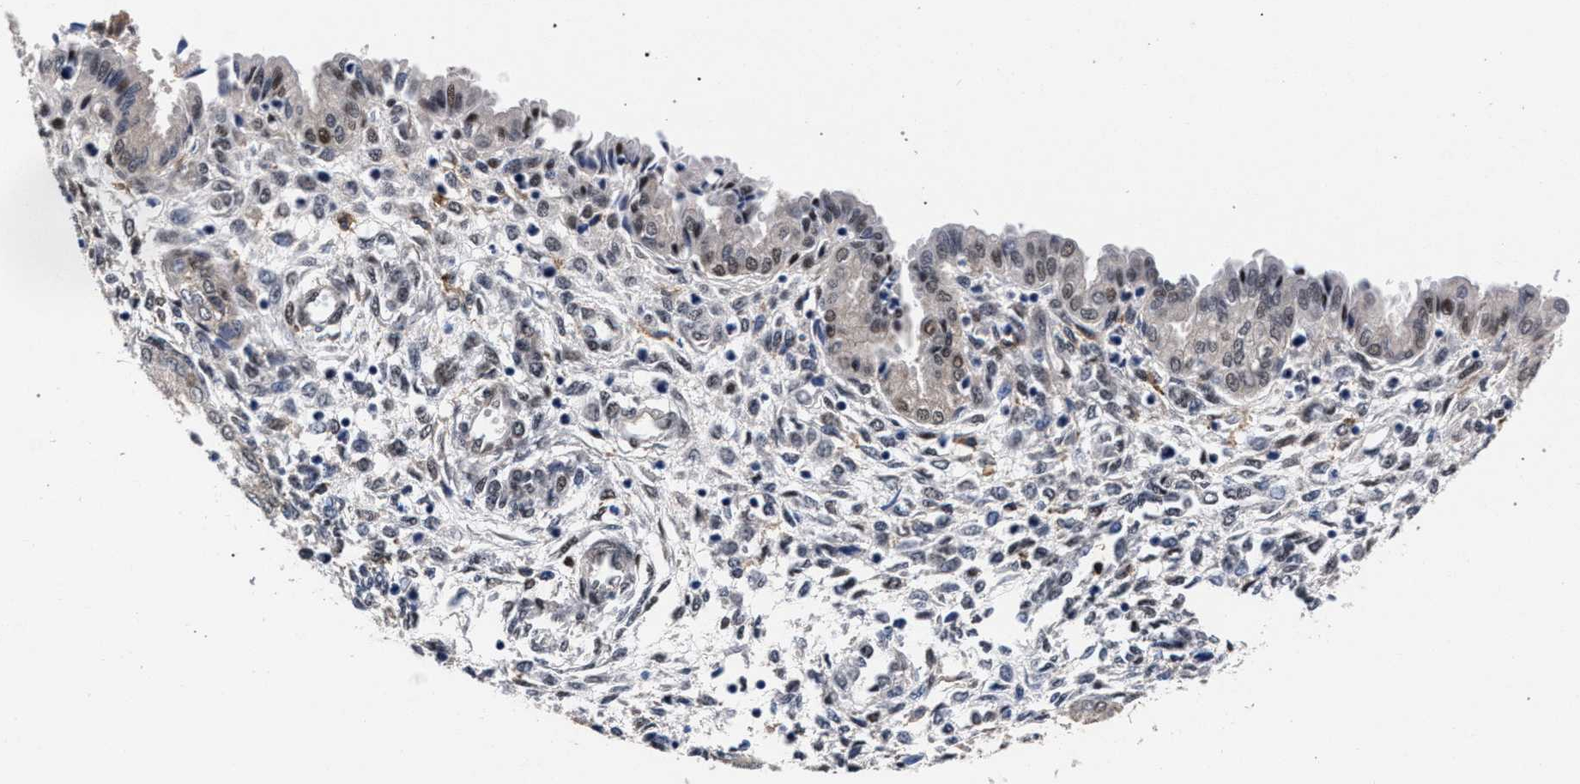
{"staining": {"intensity": "weak", "quantity": "<25%", "location": "cytoplasmic/membranous"}, "tissue": "endometrium", "cell_type": "Cells in endometrial stroma", "image_type": "normal", "snomed": [{"axis": "morphology", "description": "Normal tissue, NOS"}, {"axis": "topography", "description": "Endometrium"}], "caption": "A photomicrograph of human endometrium is negative for staining in cells in endometrial stroma. (Stains: DAB (3,3'-diaminobenzidine) IHC with hematoxylin counter stain, Microscopy: brightfield microscopy at high magnification).", "gene": "ZNF462", "patient": {"sex": "female", "age": 33}}